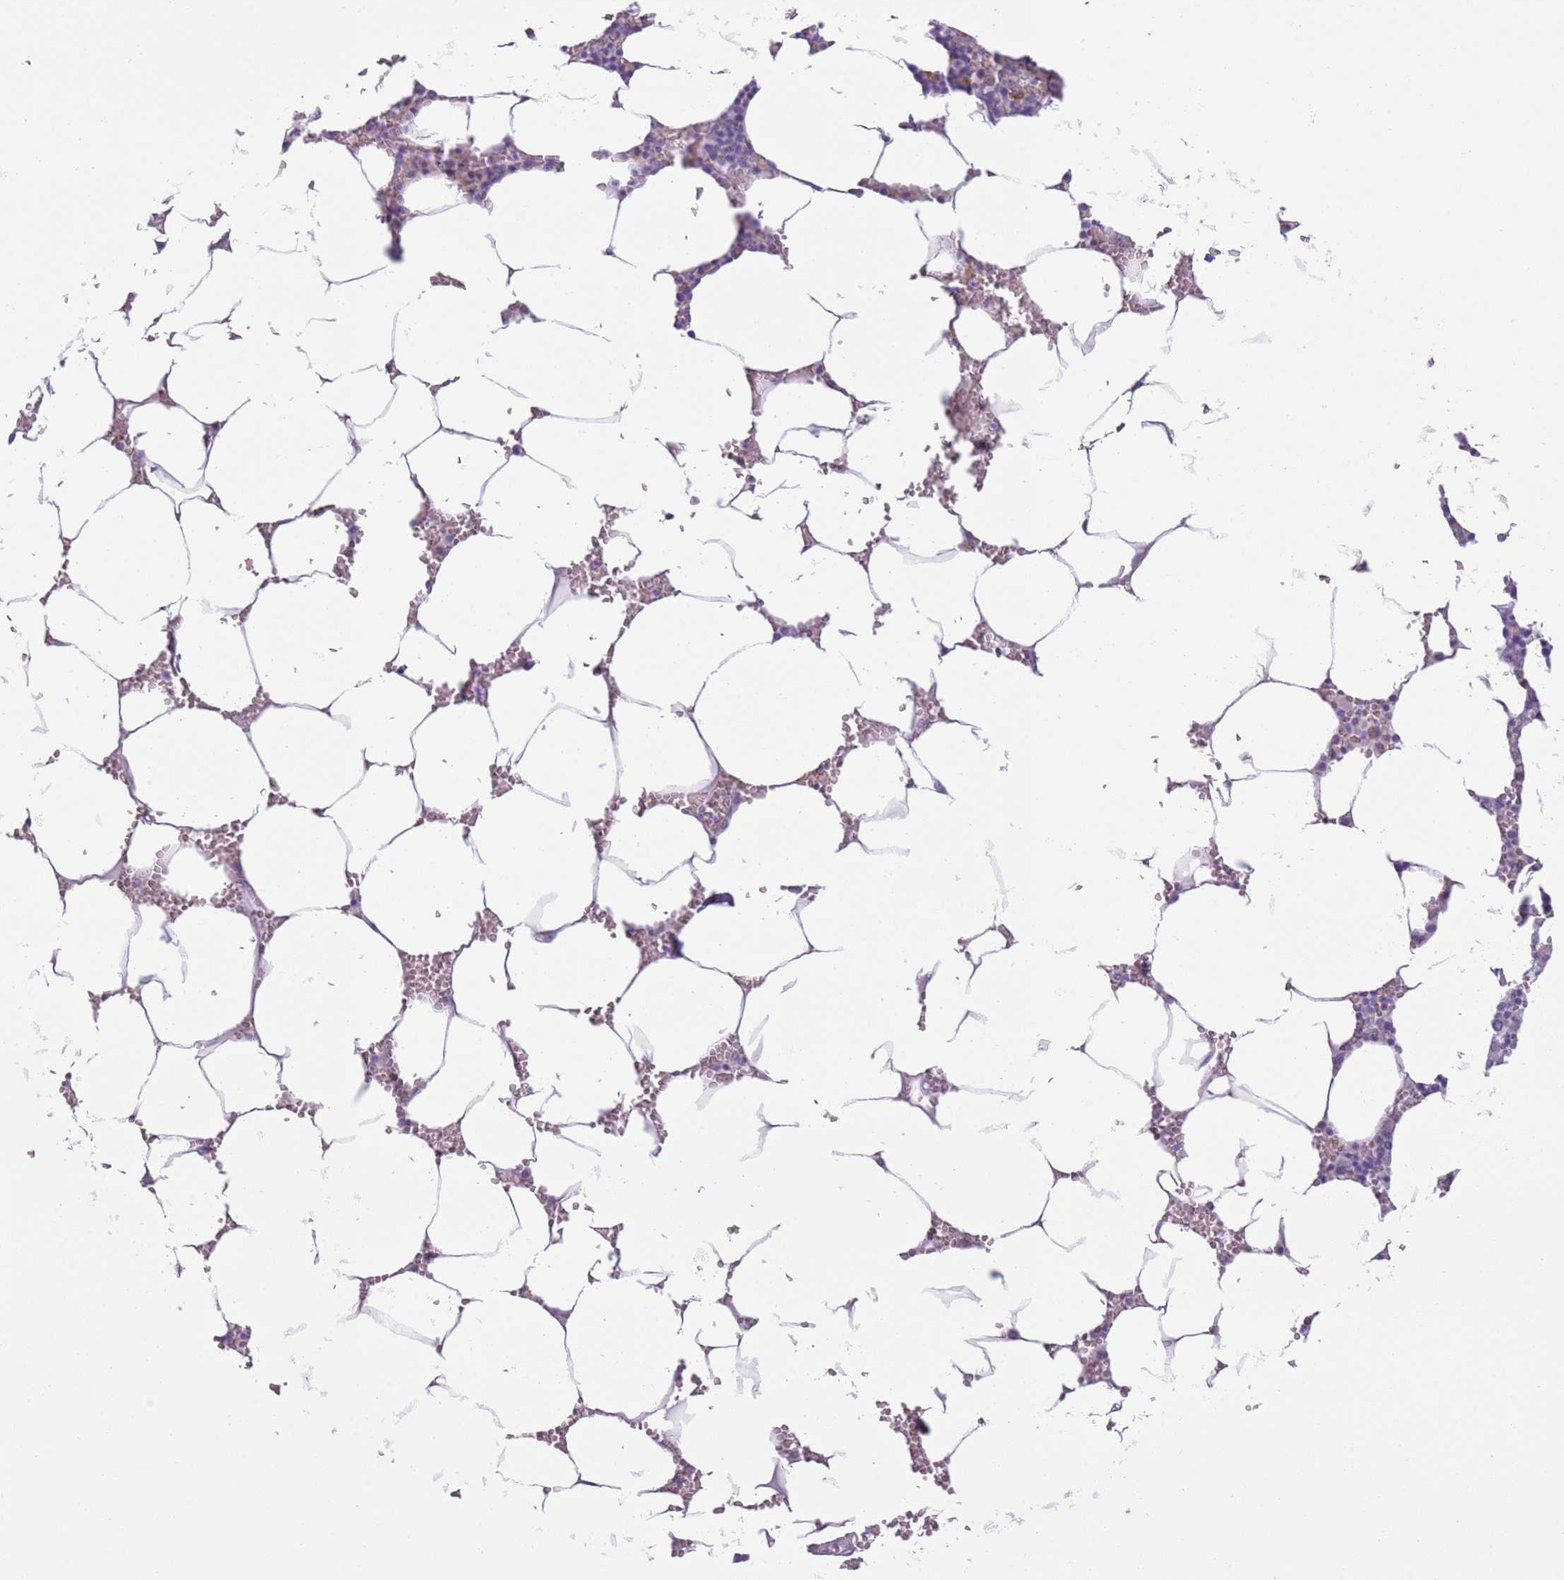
{"staining": {"intensity": "negative", "quantity": "none", "location": "none"}, "tissue": "bone marrow", "cell_type": "Hematopoietic cells", "image_type": "normal", "snomed": [{"axis": "morphology", "description": "Normal tissue, NOS"}, {"axis": "topography", "description": "Bone marrow"}], "caption": "Micrograph shows no significant protein staining in hematopoietic cells of benign bone marrow. The staining was performed using DAB to visualize the protein expression in brown, while the nuclei were stained in blue with hematoxylin (Magnification: 20x).", "gene": "OAF", "patient": {"sex": "male", "age": 70}}